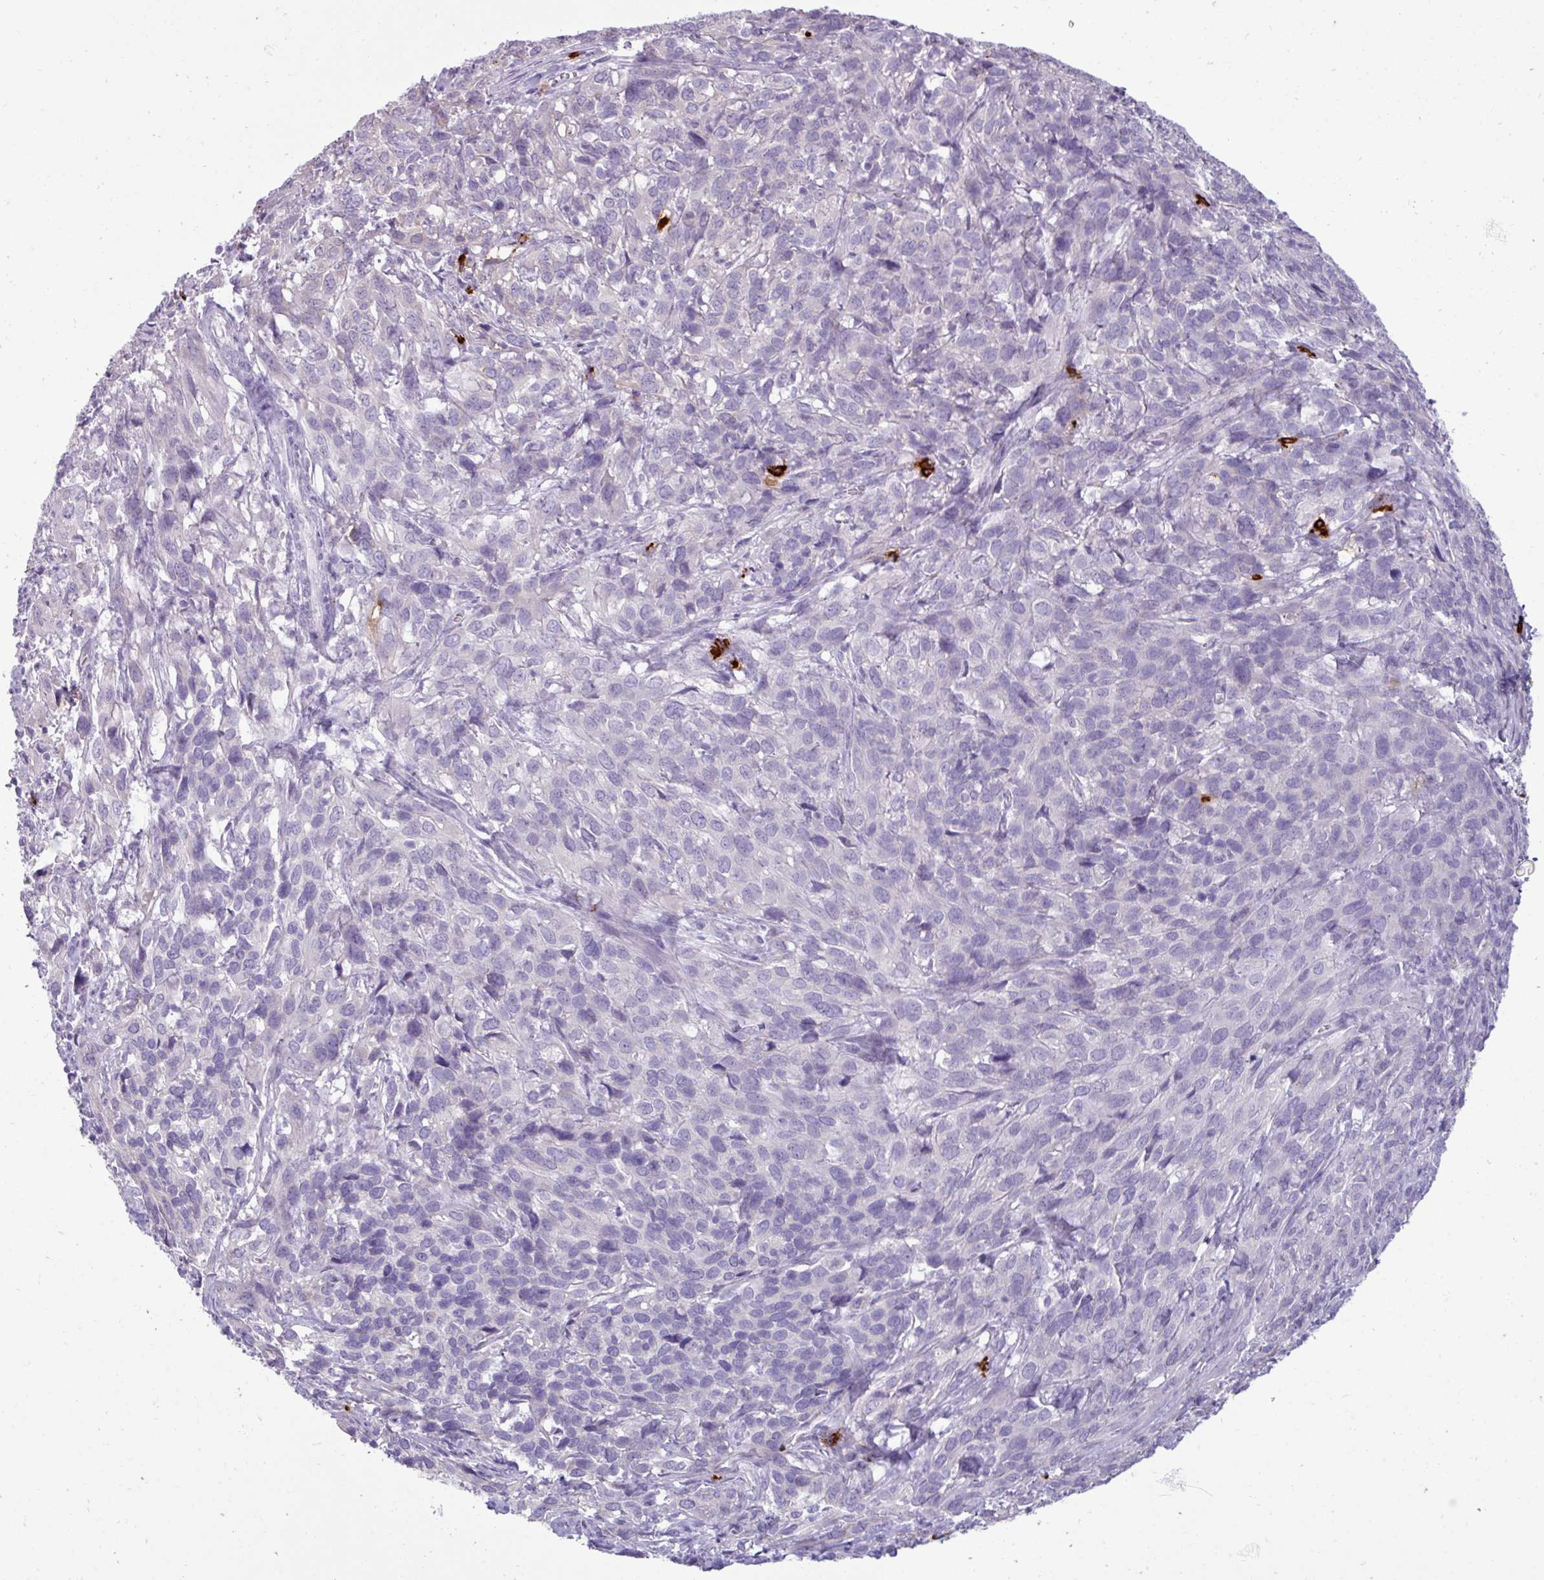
{"staining": {"intensity": "negative", "quantity": "none", "location": "none"}, "tissue": "cervical cancer", "cell_type": "Tumor cells", "image_type": "cancer", "snomed": [{"axis": "morphology", "description": "Squamous cell carcinoma, NOS"}, {"axis": "topography", "description": "Cervix"}], "caption": "Human cervical squamous cell carcinoma stained for a protein using immunohistochemistry exhibits no staining in tumor cells.", "gene": "TRIM39", "patient": {"sex": "female", "age": 51}}